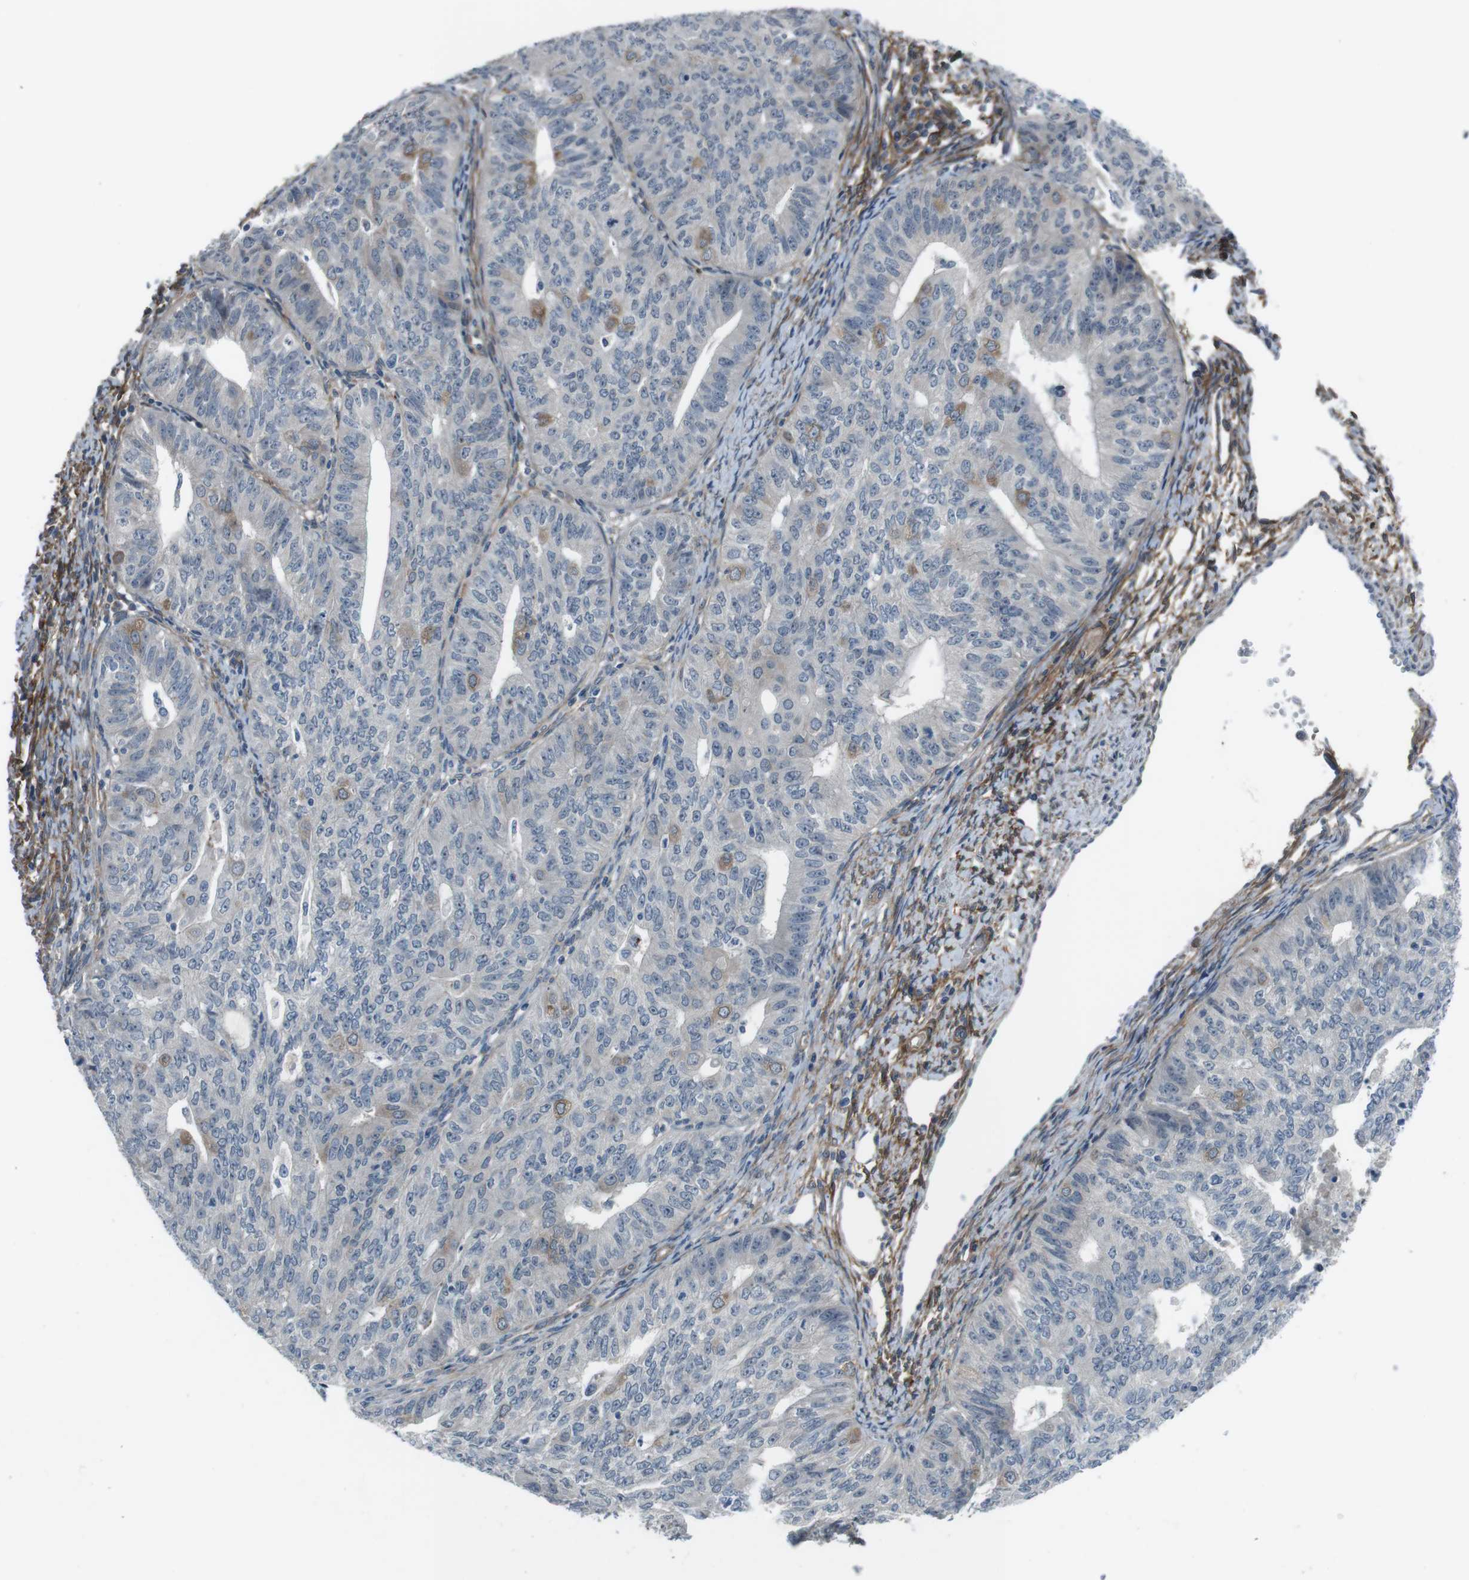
{"staining": {"intensity": "moderate", "quantity": "<25%", "location": "cytoplasmic/membranous"}, "tissue": "endometrial cancer", "cell_type": "Tumor cells", "image_type": "cancer", "snomed": [{"axis": "morphology", "description": "Adenocarcinoma, NOS"}, {"axis": "topography", "description": "Endometrium"}], "caption": "High-magnification brightfield microscopy of endometrial cancer stained with DAB (brown) and counterstained with hematoxylin (blue). tumor cells exhibit moderate cytoplasmic/membranous staining is appreciated in about<25% of cells.", "gene": "ANK2", "patient": {"sex": "female", "age": 32}}